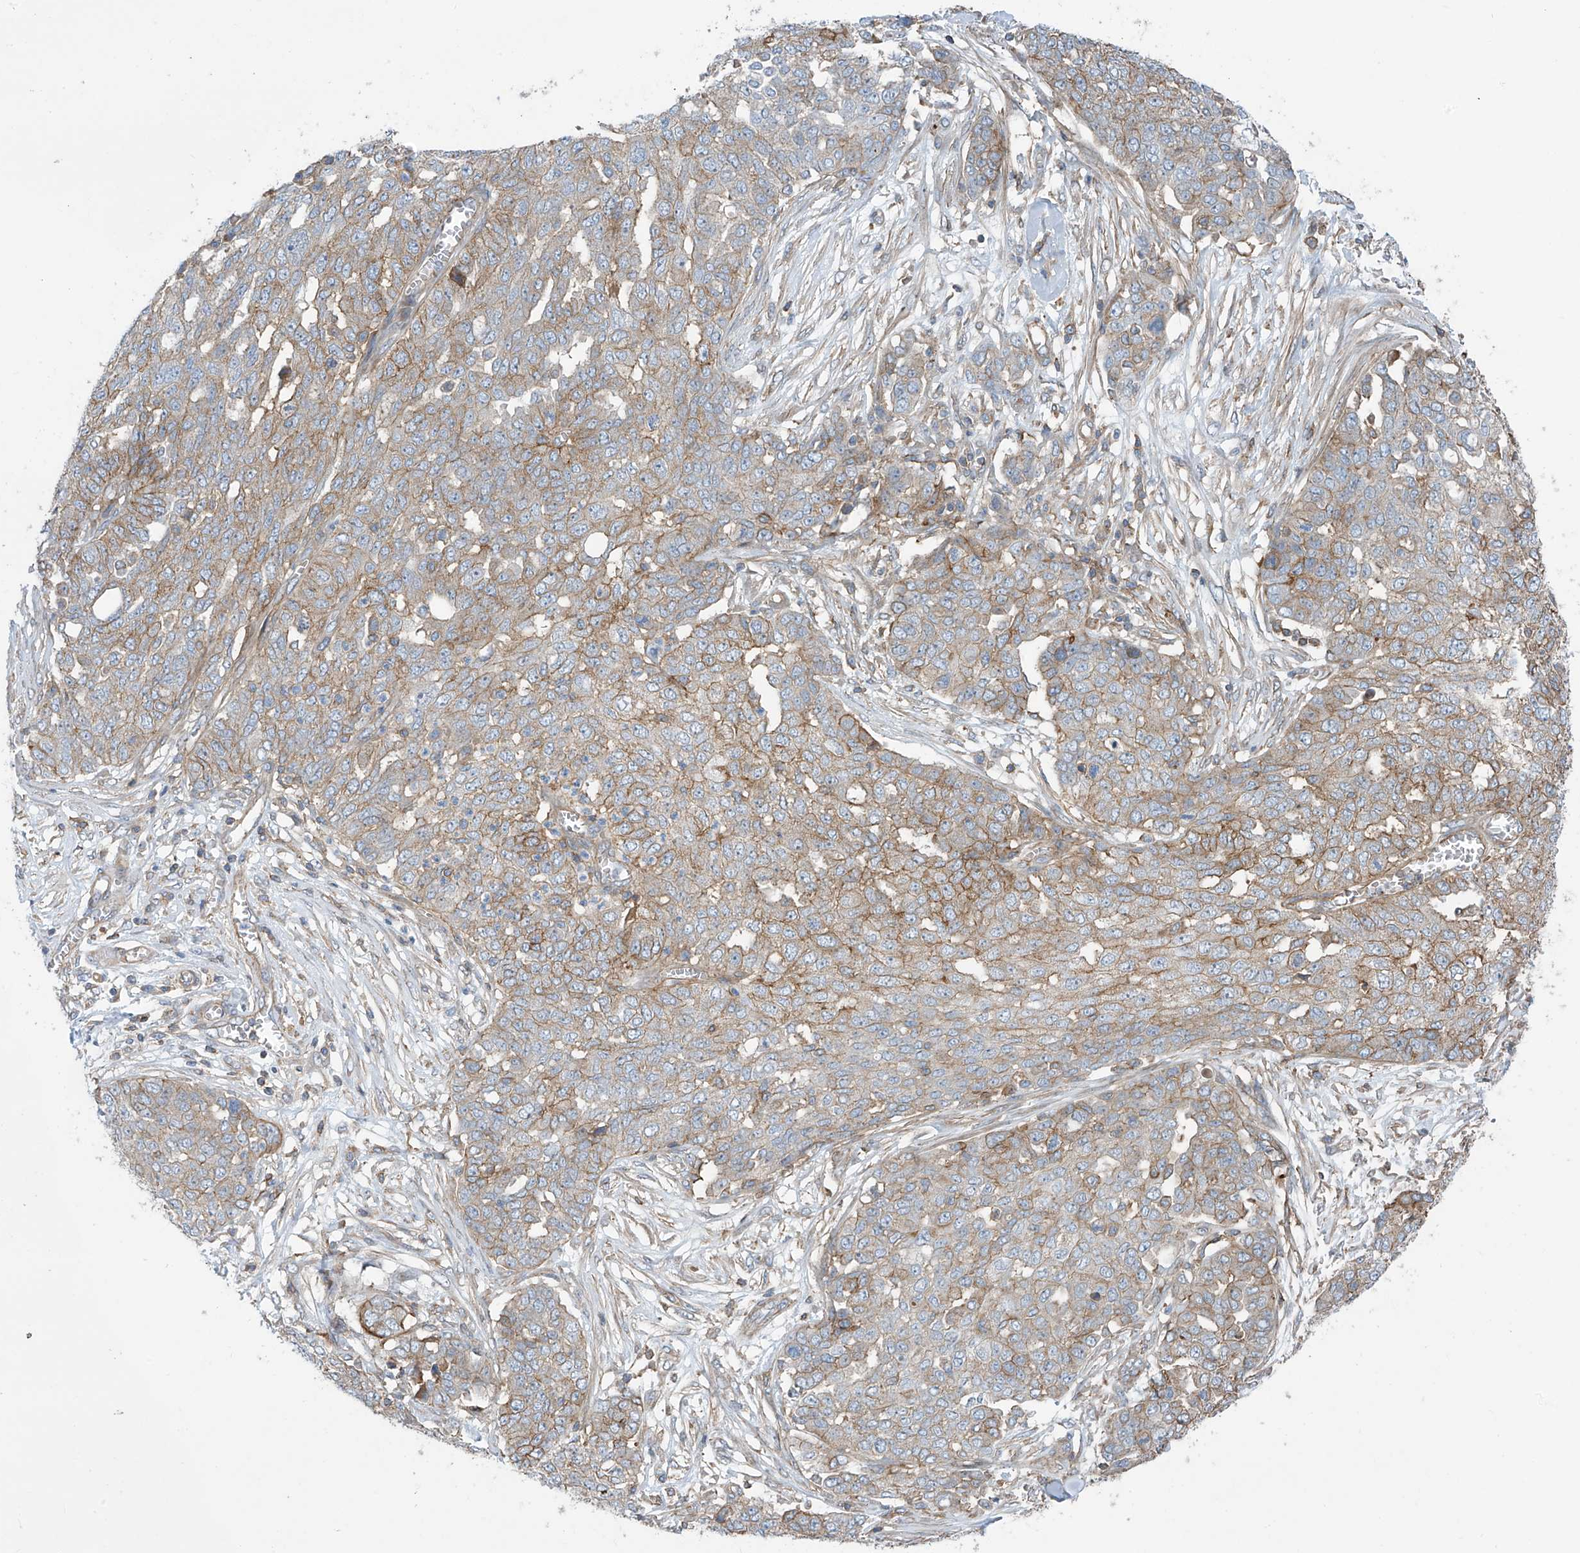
{"staining": {"intensity": "moderate", "quantity": "25%-75%", "location": "cytoplasmic/membranous"}, "tissue": "ovarian cancer", "cell_type": "Tumor cells", "image_type": "cancer", "snomed": [{"axis": "morphology", "description": "Cystadenocarcinoma, serous, NOS"}, {"axis": "topography", "description": "Soft tissue"}, {"axis": "topography", "description": "Ovary"}], "caption": "An IHC image of neoplastic tissue is shown. Protein staining in brown labels moderate cytoplasmic/membranous positivity in serous cystadenocarcinoma (ovarian) within tumor cells. The protein of interest is shown in brown color, while the nuclei are stained blue.", "gene": "SLC1A5", "patient": {"sex": "female", "age": 57}}